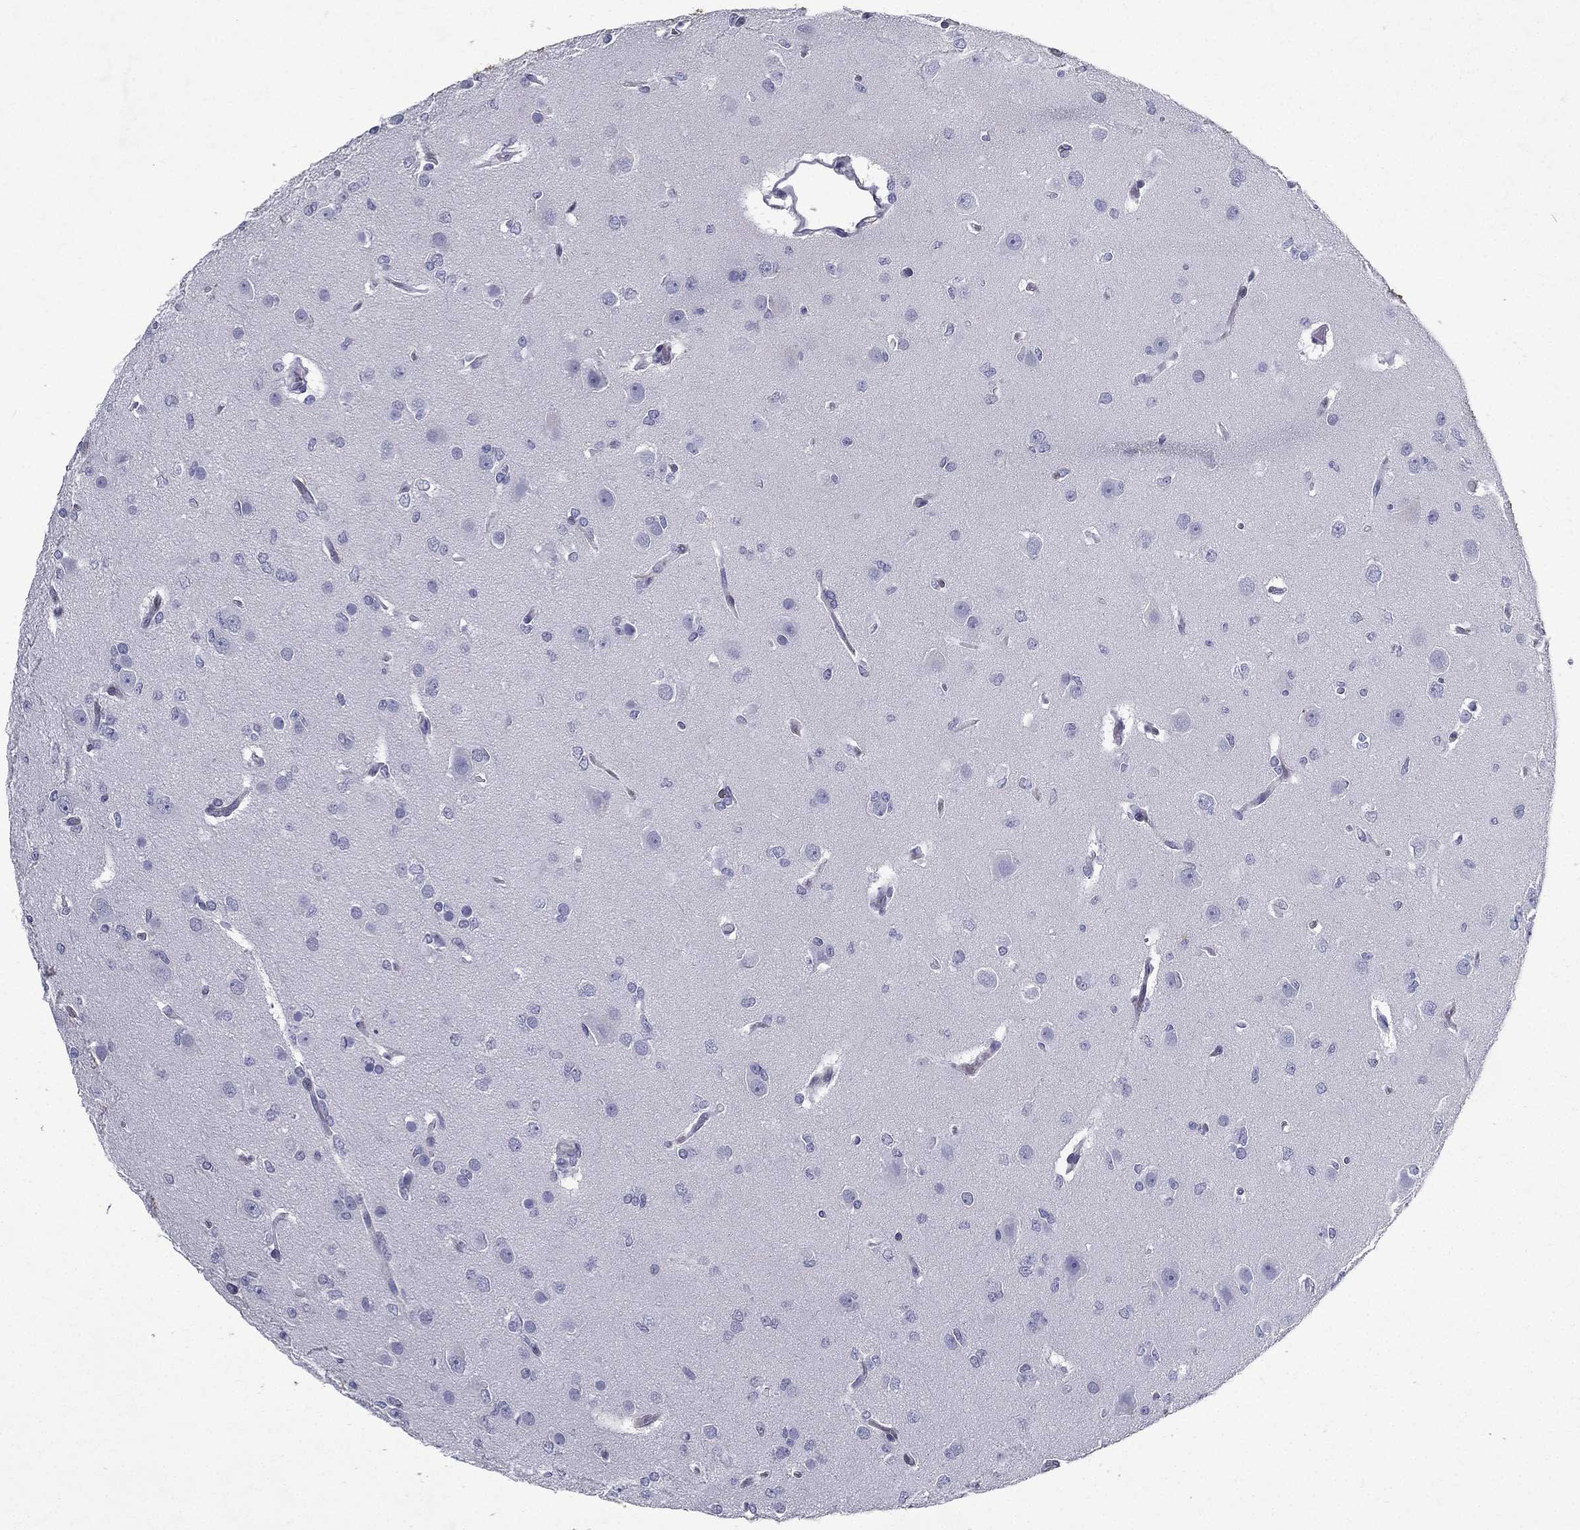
{"staining": {"intensity": "negative", "quantity": "none", "location": "none"}, "tissue": "glioma", "cell_type": "Tumor cells", "image_type": "cancer", "snomed": [{"axis": "morphology", "description": "Glioma, malignant, Low grade"}, {"axis": "topography", "description": "Brain"}], "caption": "IHC photomicrograph of glioma stained for a protein (brown), which demonstrates no staining in tumor cells. The staining is performed using DAB (3,3'-diaminobenzidine) brown chromogen with nuclei counter-stained in using hematoxylin.", "gene": "RGS13", "patient": {"sex": "male", "age": 27}}